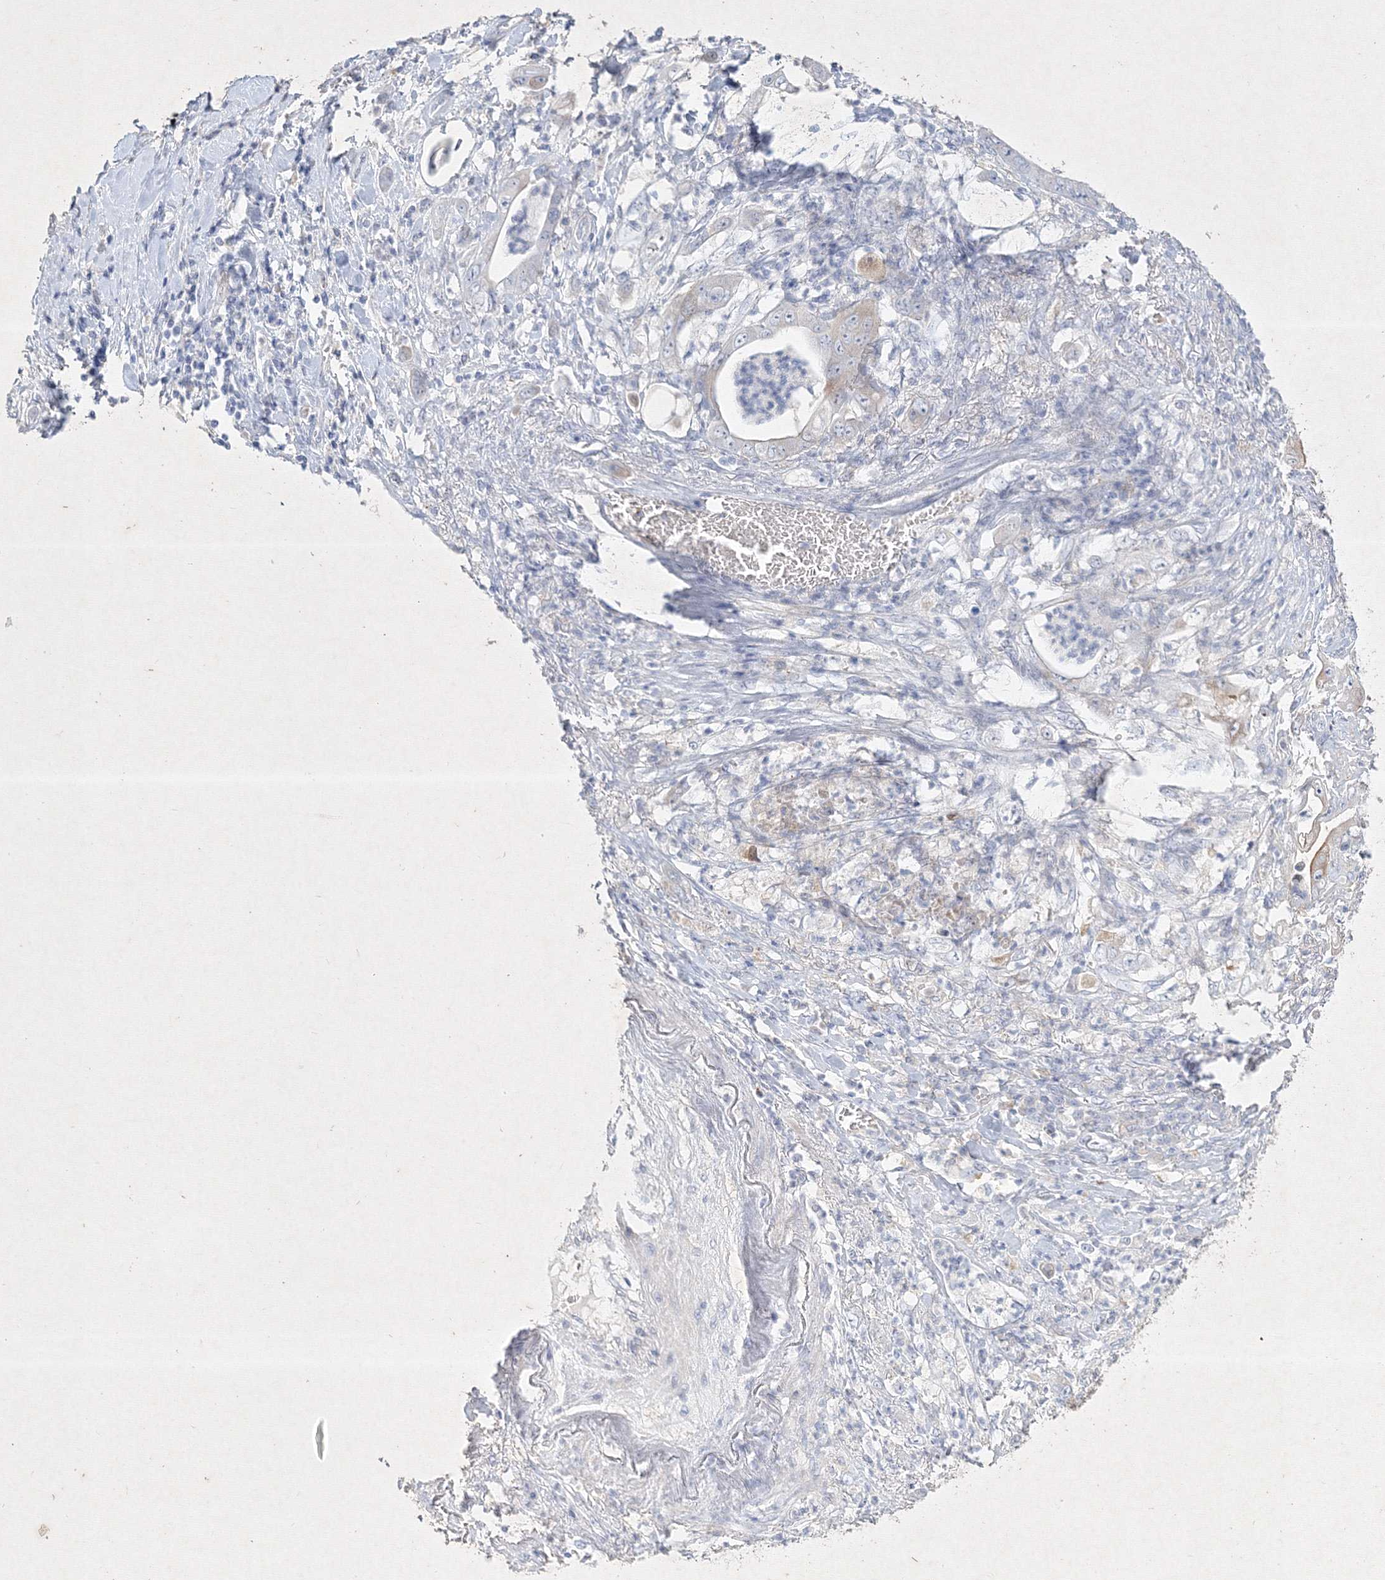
{"staining": {"intensity": "negative", "quantity": "none", "location": "none"}, "tissue": "stomach cancer", "cell_type": "Tumor cells", "image_type": "cancer", "snomed": [{"axis": "morphology", "description": "Adenocarcinoma, NOS"}, {"axis": "topography", "description": "Stomach"}], "caption": "This histopathology image is of stomach adenocarcinoma stained with immunohistochemistry (IHC) to label a protein in brown with the nuclei are counter-stained blue. There is no staining in tumor cells.", "gene": "CXXC4", "patient": {"sex": "female", "age": 73}}